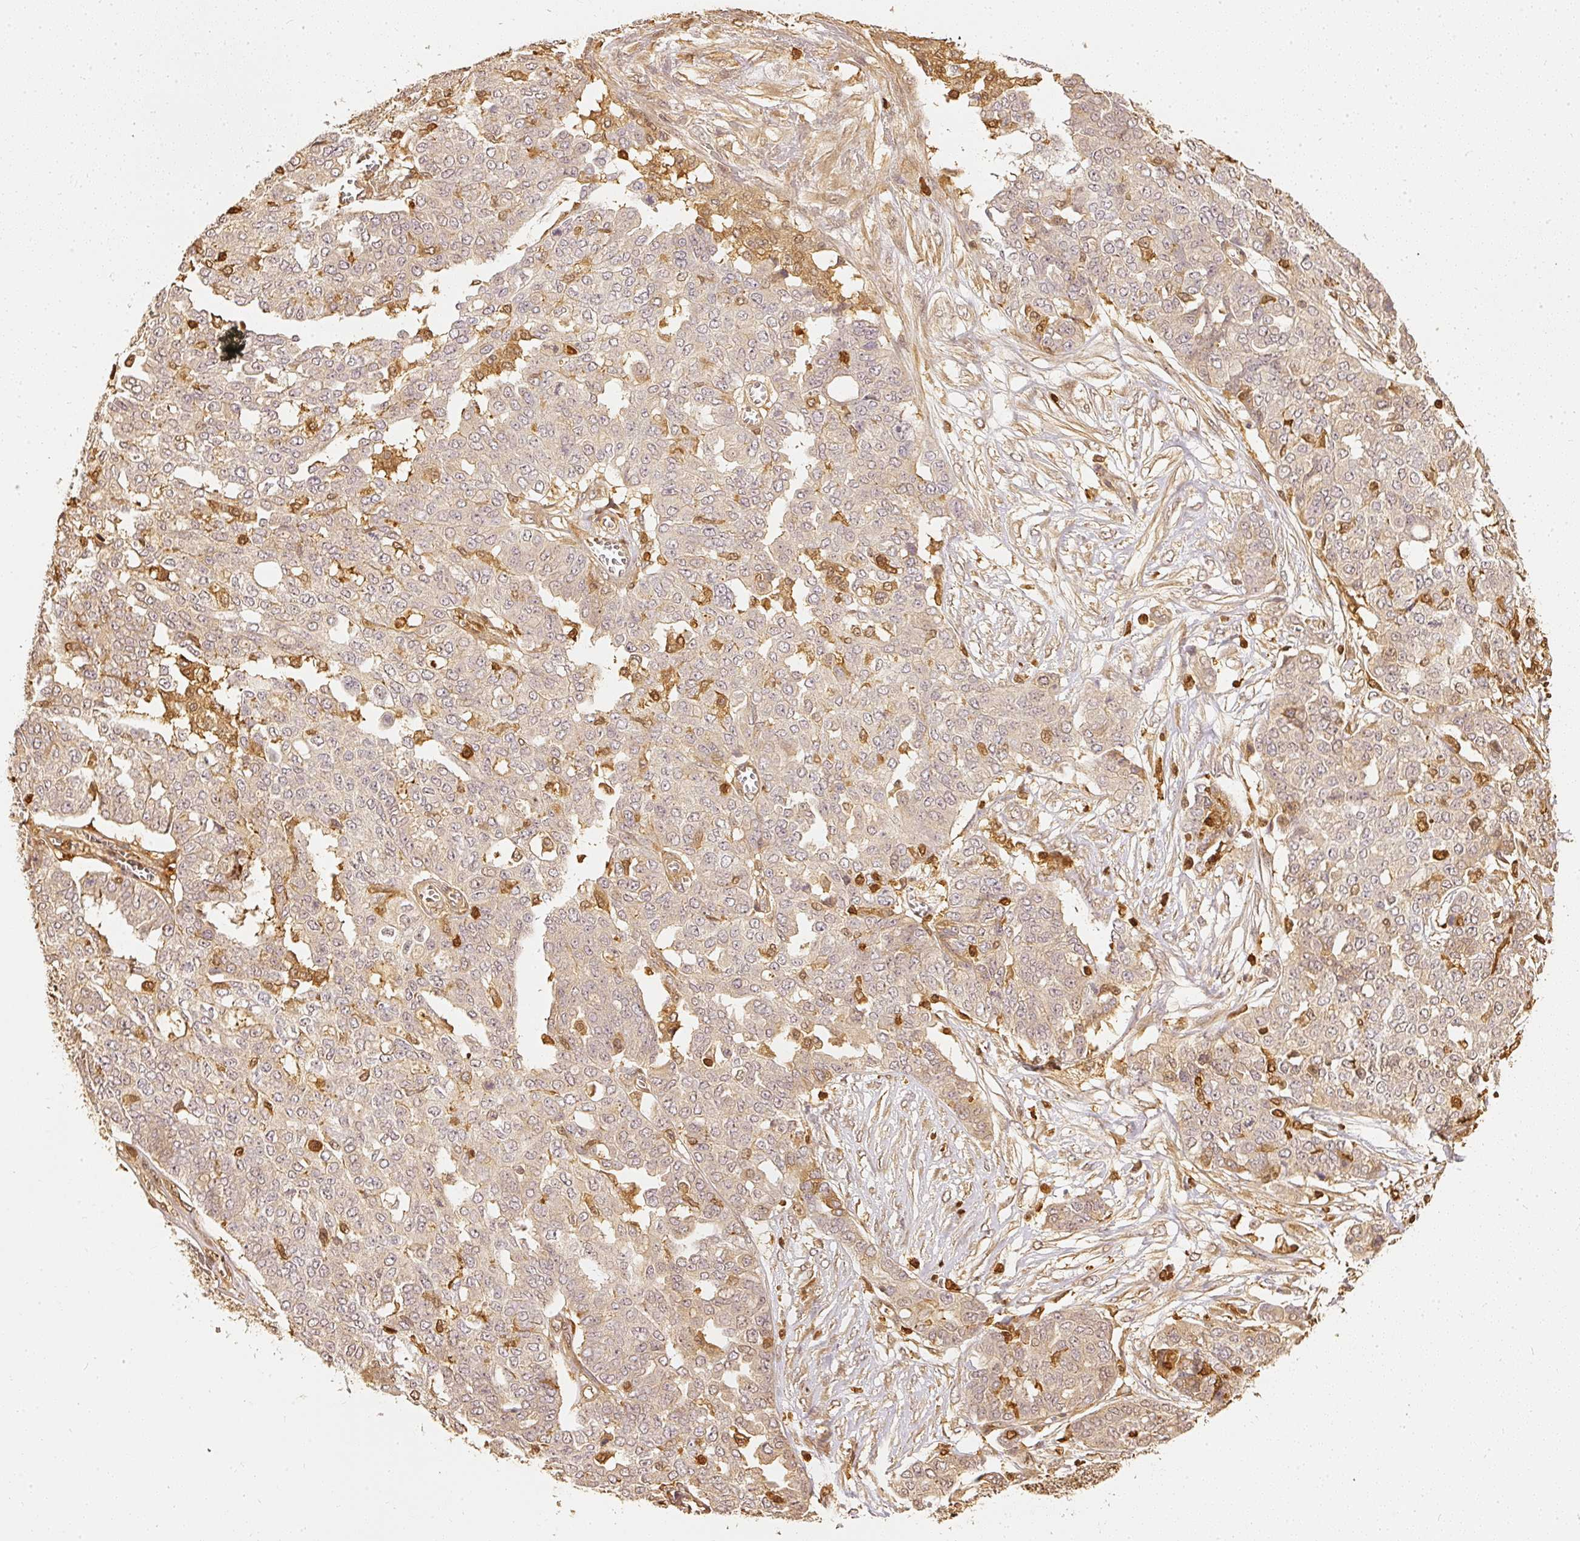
{"staining": {"intensity": "weak", "quantity": "25%-75%", "location": "cytoplasmic/membranous"}, "tissue": "ovarian cancer", "cell_type": "Tumor cells", "image_type": "cancer", "snomed": [{"axis": "morphology", "description": "Cystadenocarcinoma, serous, NOS"}, {"axis": "topography", "description": "Soft tissue"}, {"axis": "topography", "description": "Ovary"}], "caption": "A histopathology image of ovarian cancer stained for a protein reveals weak cytoplasmic/membranous brown staining in tumor cells.", "gene": "PFN1", "patient": {"sex": "female", "age": 57}}